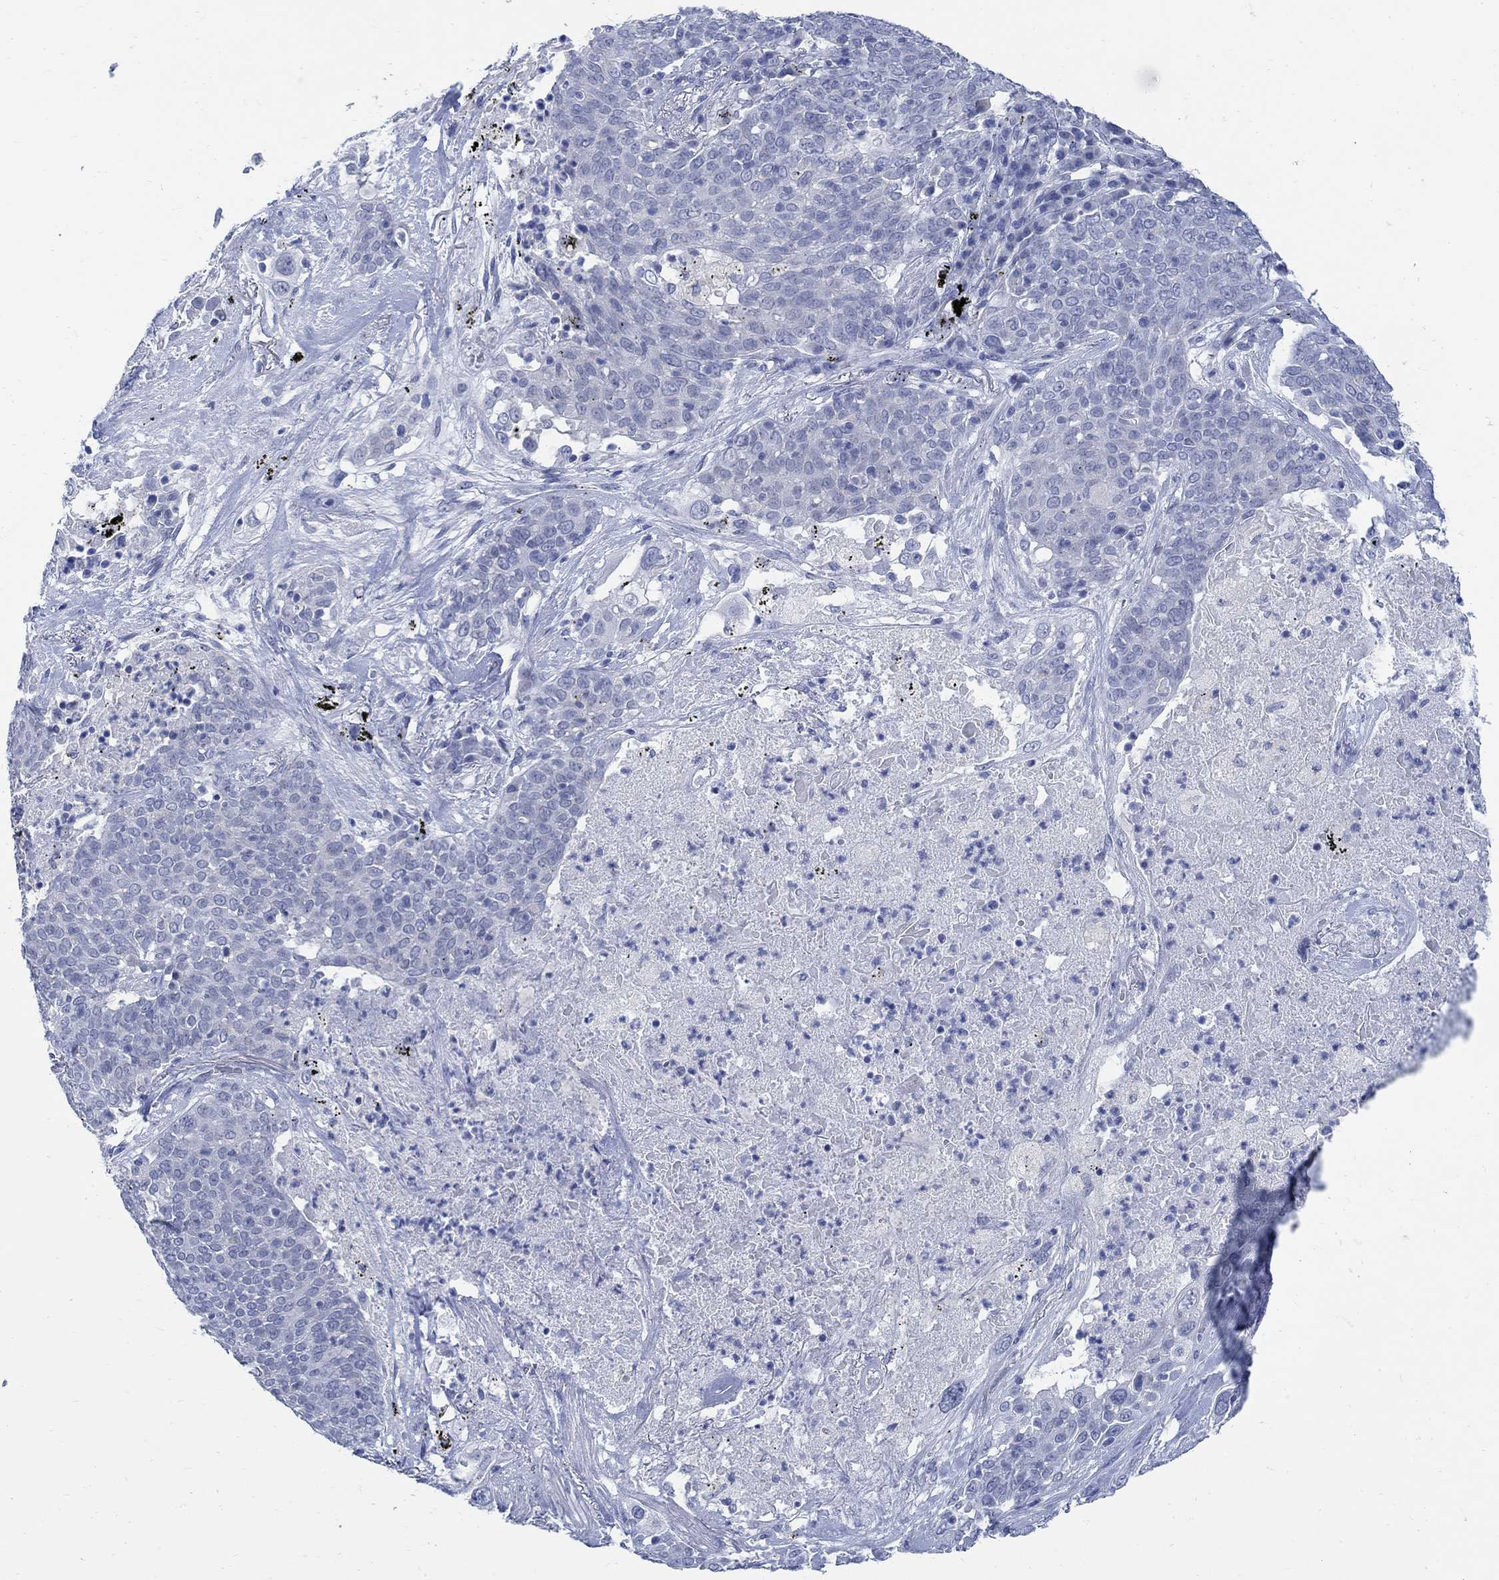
{"staining": {"intensity": "negative", "quantity": "none", "location": "none"}, "tissue": "lung cancer", "cell_type": "Tumor cells", "image_type": "cancer", "snomed": [{"axis": "morphology", "description": "Squamous cell carcinoma, NOS"}, {"axis": "topography", "description": "Lung"}], "caption": "IHC micrograph of squamous cell carcinoma (lung) stained for a protein (brown), which shows no expression in tumor cells.", "gene": "CAMK2N1", "patient": {"sex": "male", "age": 82}}